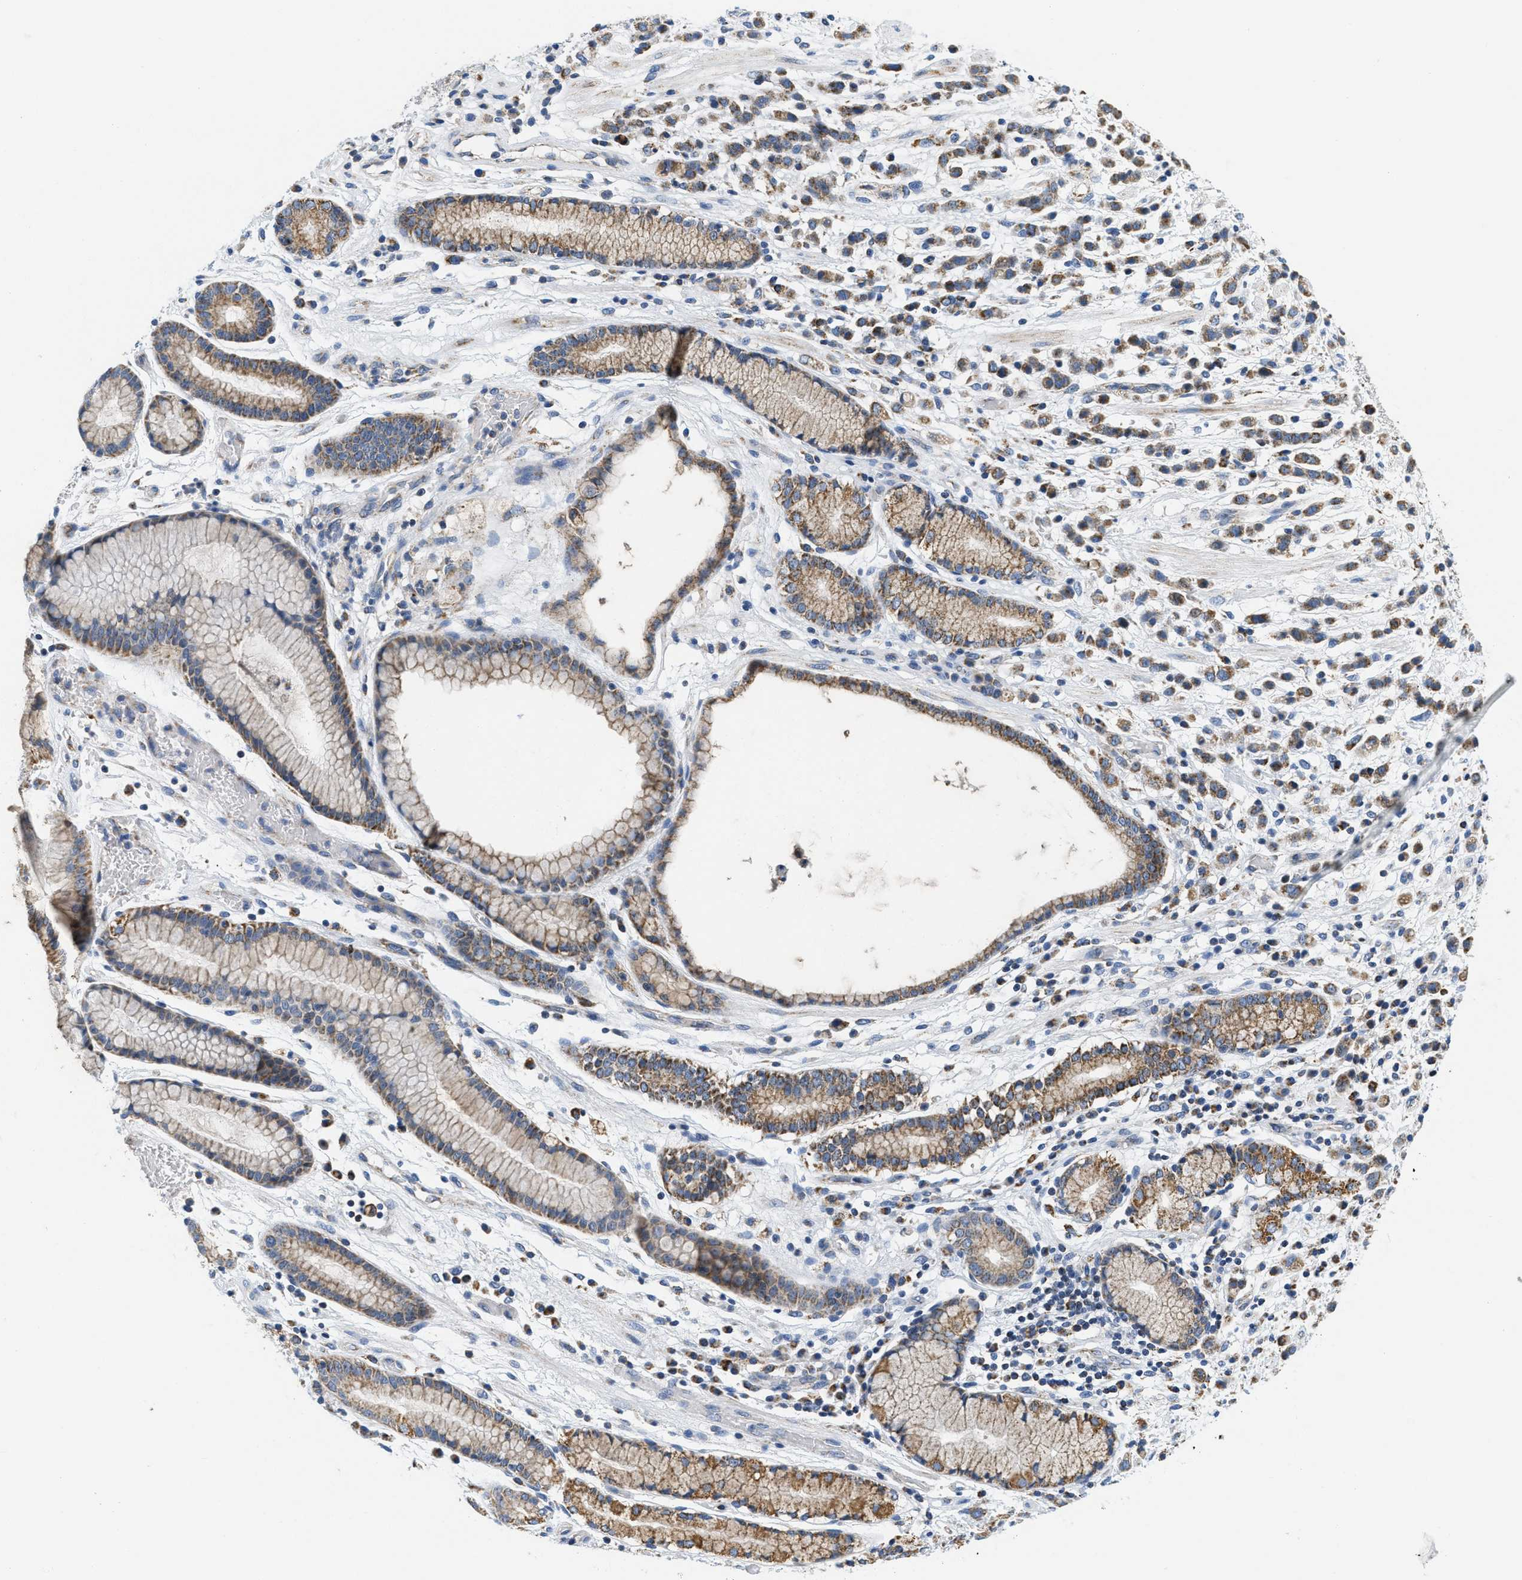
{"staining": {"intensity": "moderate", "quantity": ">75%", "location": "cytoplasmic/membranous"}, "tissue": "stomach cancer", "cell_type": "Tumor cells", "image_type": "cancer", "snomed": [{"axis": "morphology", "description": "Adenocarcinoma, NOS"}, {"axis": "topography", "description": "Stomach, lower"}], "caption": "Brown immunohistochemical staining in human stomach cancer (adenocarcinoma) displays moderate cytoplasmic/membranous expression in approximately >75% of tumor cells.", "gene": "KCNJ5", "patient": {"sex": "male", "age": 88}}